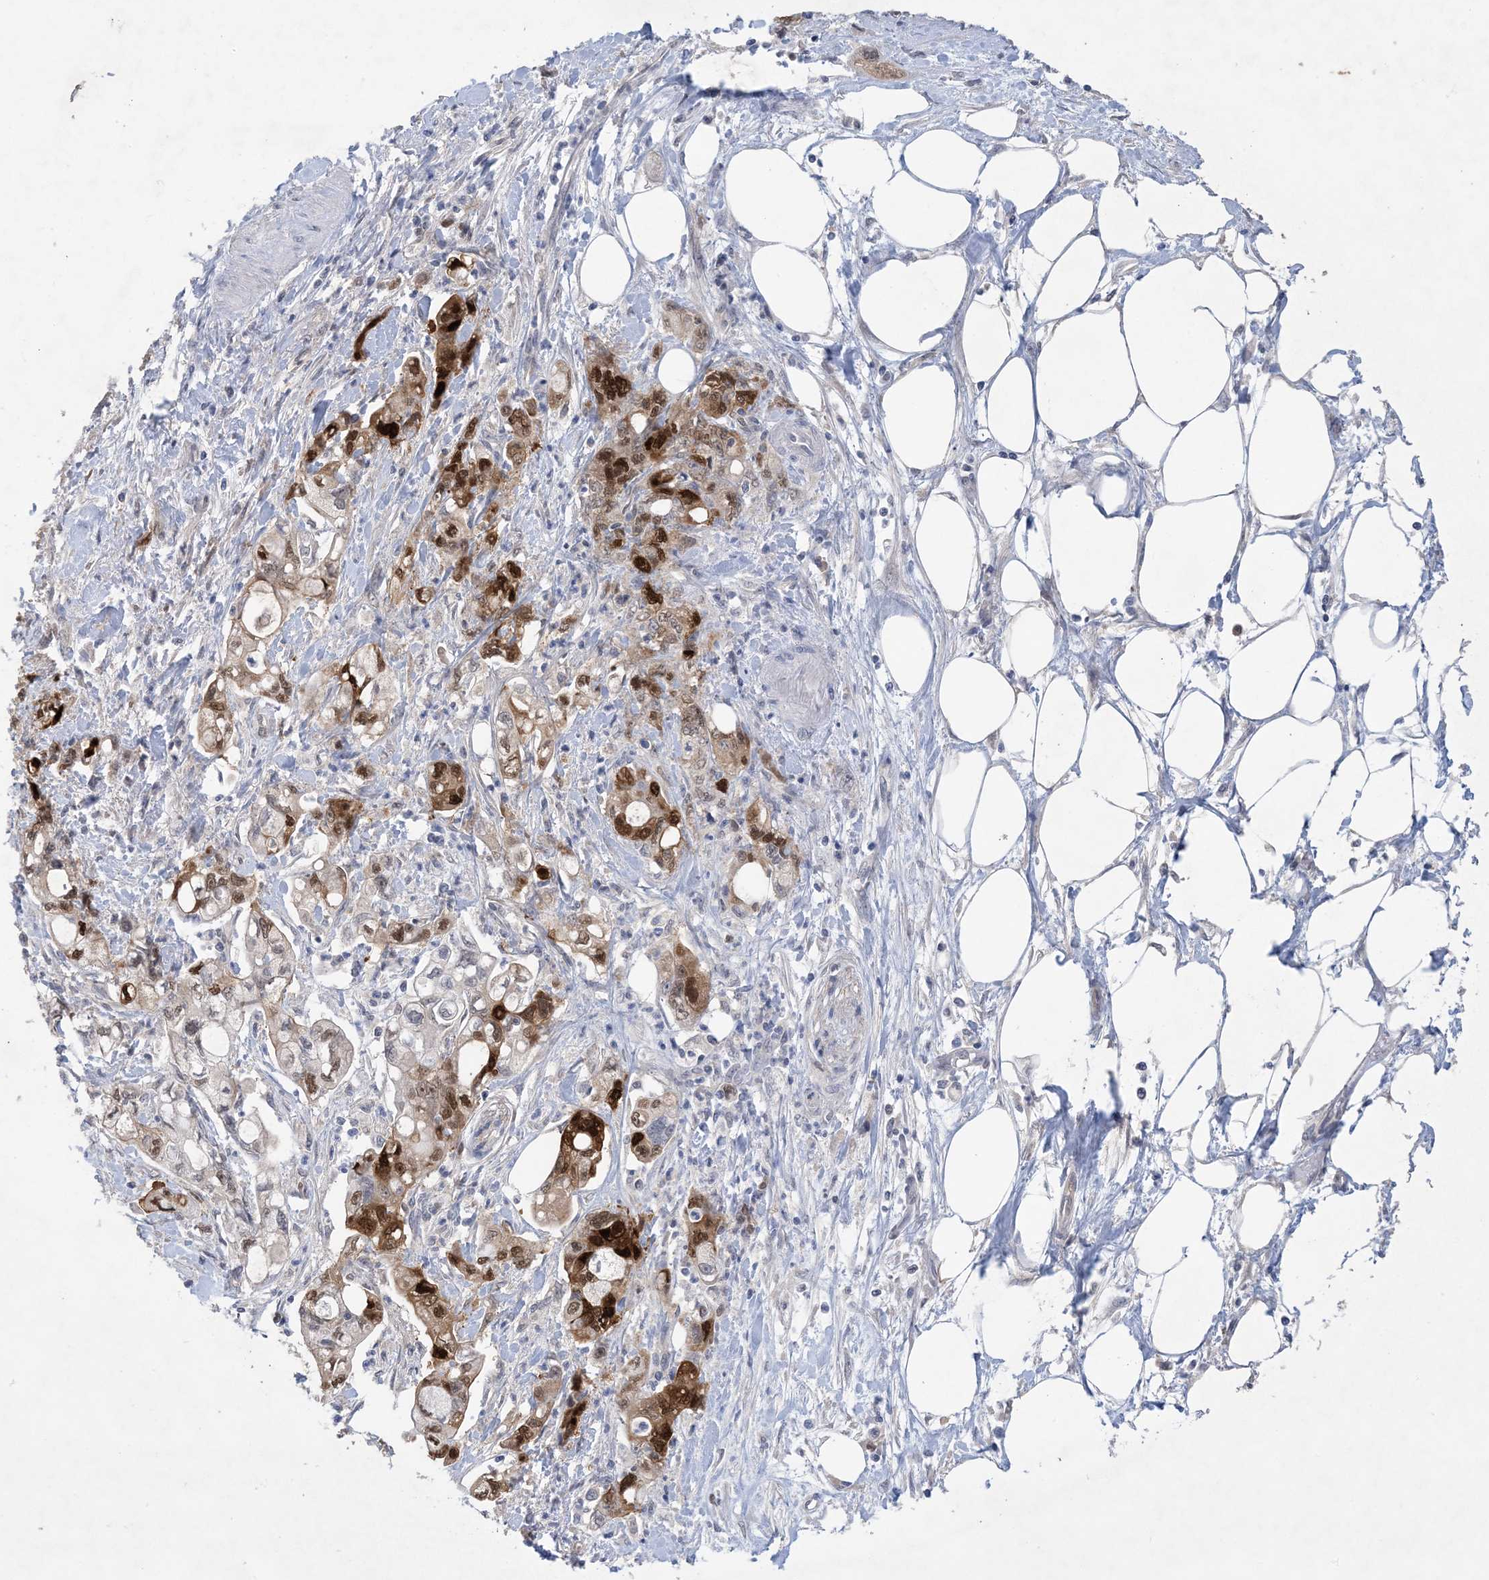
{"staining": {"intensity": "strong", "quantity": "25%-75%", "location": "cytoplasmic/membranous,nuclear"}, "tissue": "pancreatic cancer", "cell_type": "Tumor cells", "image_type": "cancer", "snomed": [{"axis": "morphology", "description": "Adenocarcinoma, NOS"}, {"axis": "topography", "description": "Pancreas"}], "caption": "Protein expression analysis of human pancreatic cancer (adenocarcinoma) reveals strong cytoplasmic/membranous and nuclear staining in approximately 25%-75% of tumor cells.", "gene": "HMGCS1", "patient": {"sex": "male", "age": 70}}